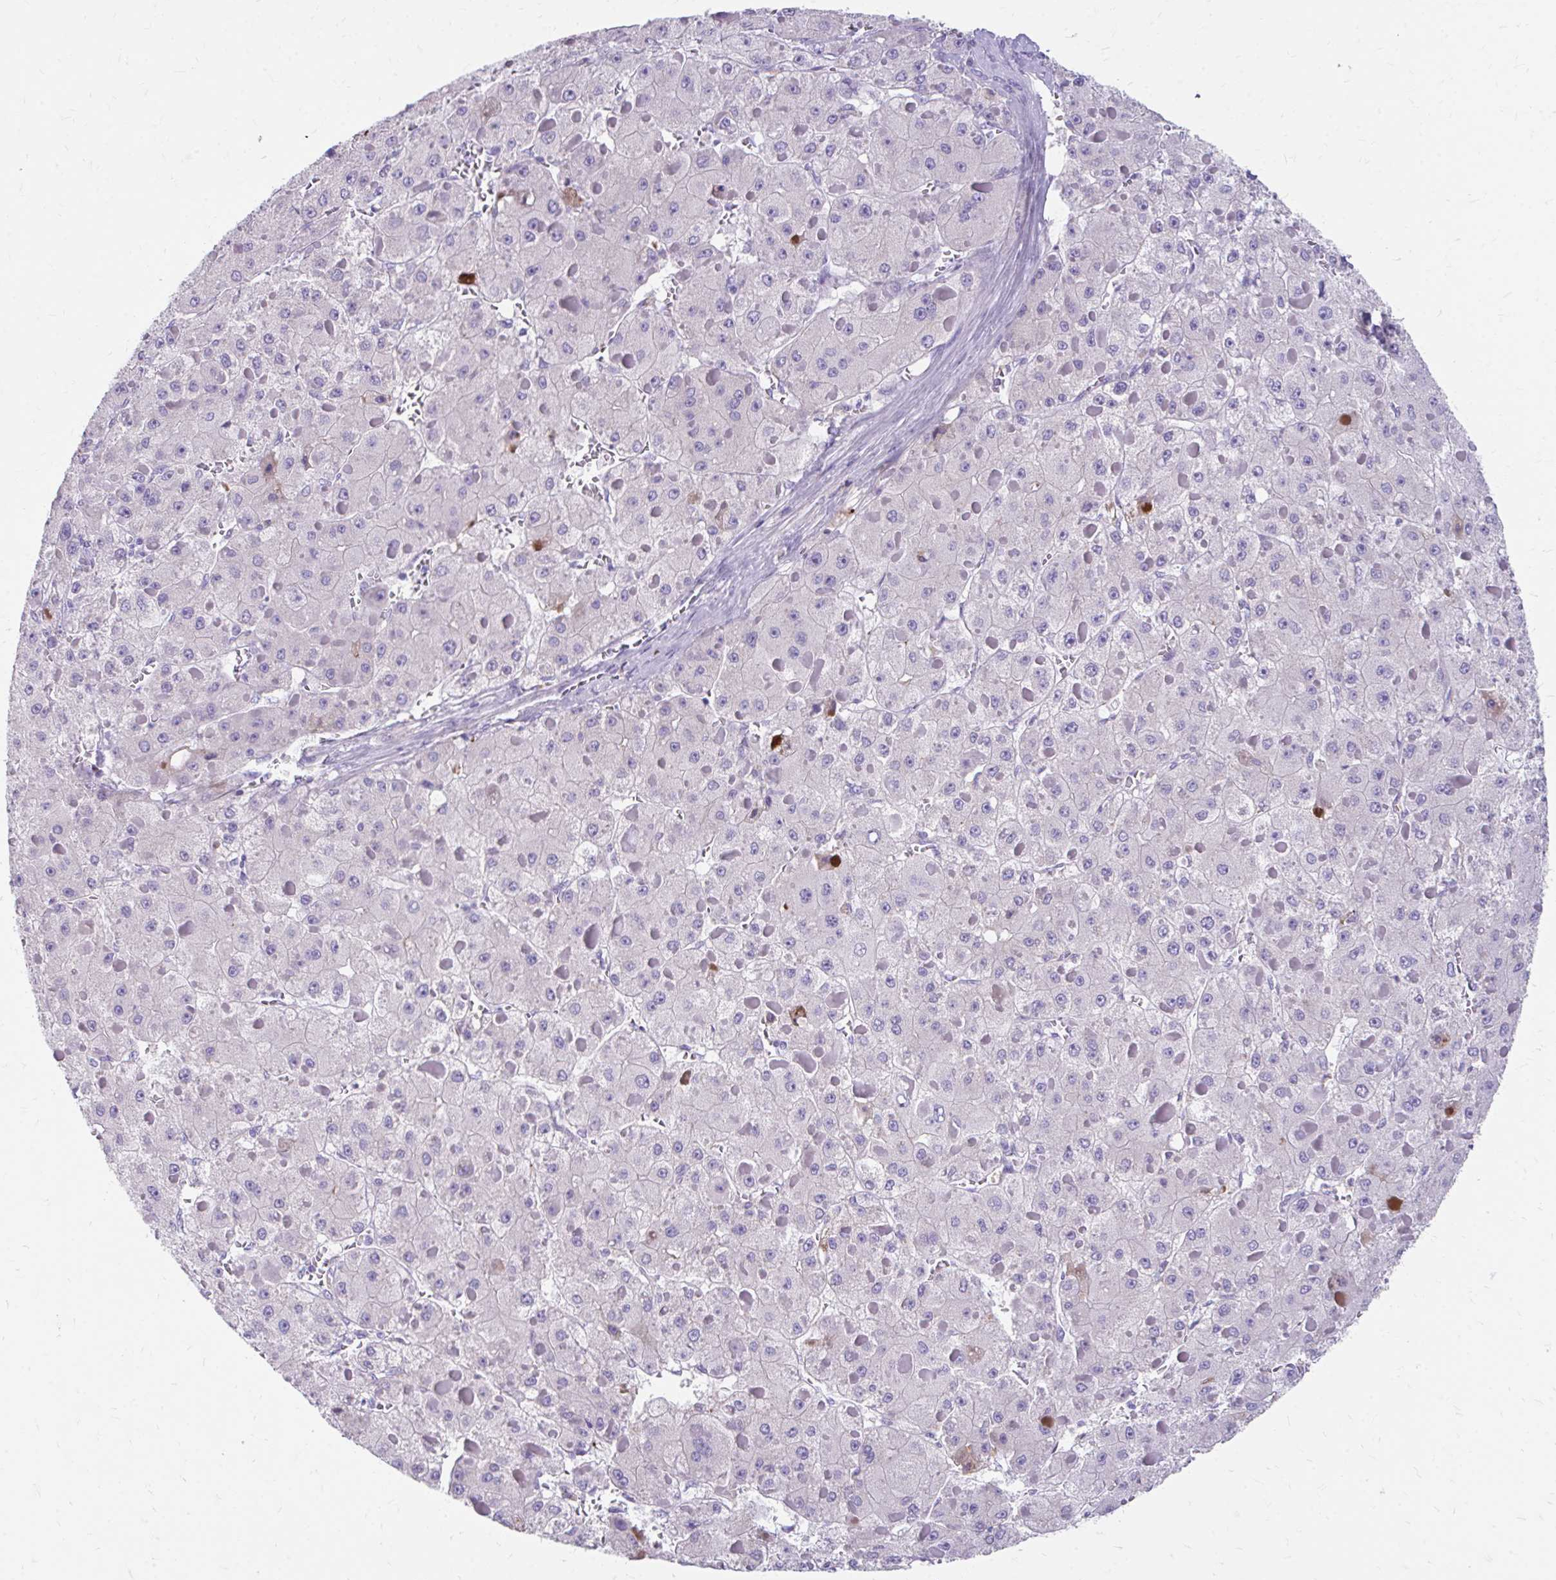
{"staining": {"intensity": "negative", "quantity": "none", "location": "none"}, "tissue": "liver cancer", "cell_type": "Tumor cells", "image_type": "cancer", "snomed": [{"axis": "morphology", "description": "Carcinoma, Hepatocellular, NOS"}, {"axis": "topography", "description": "Liver"}], "caption": "A histopathology image of human hepatocellular carcinoma (liver) is negative for staining in tumor cells. The staining was performed using DAB (3,3'-diaminobenzidine) to visualize the protein expression in brown, while the nuclei were stained in blue with hematoxylin (Magnification: 20x).", "gene": "CFH", "patient": {"sex": "female", "age": 73}}